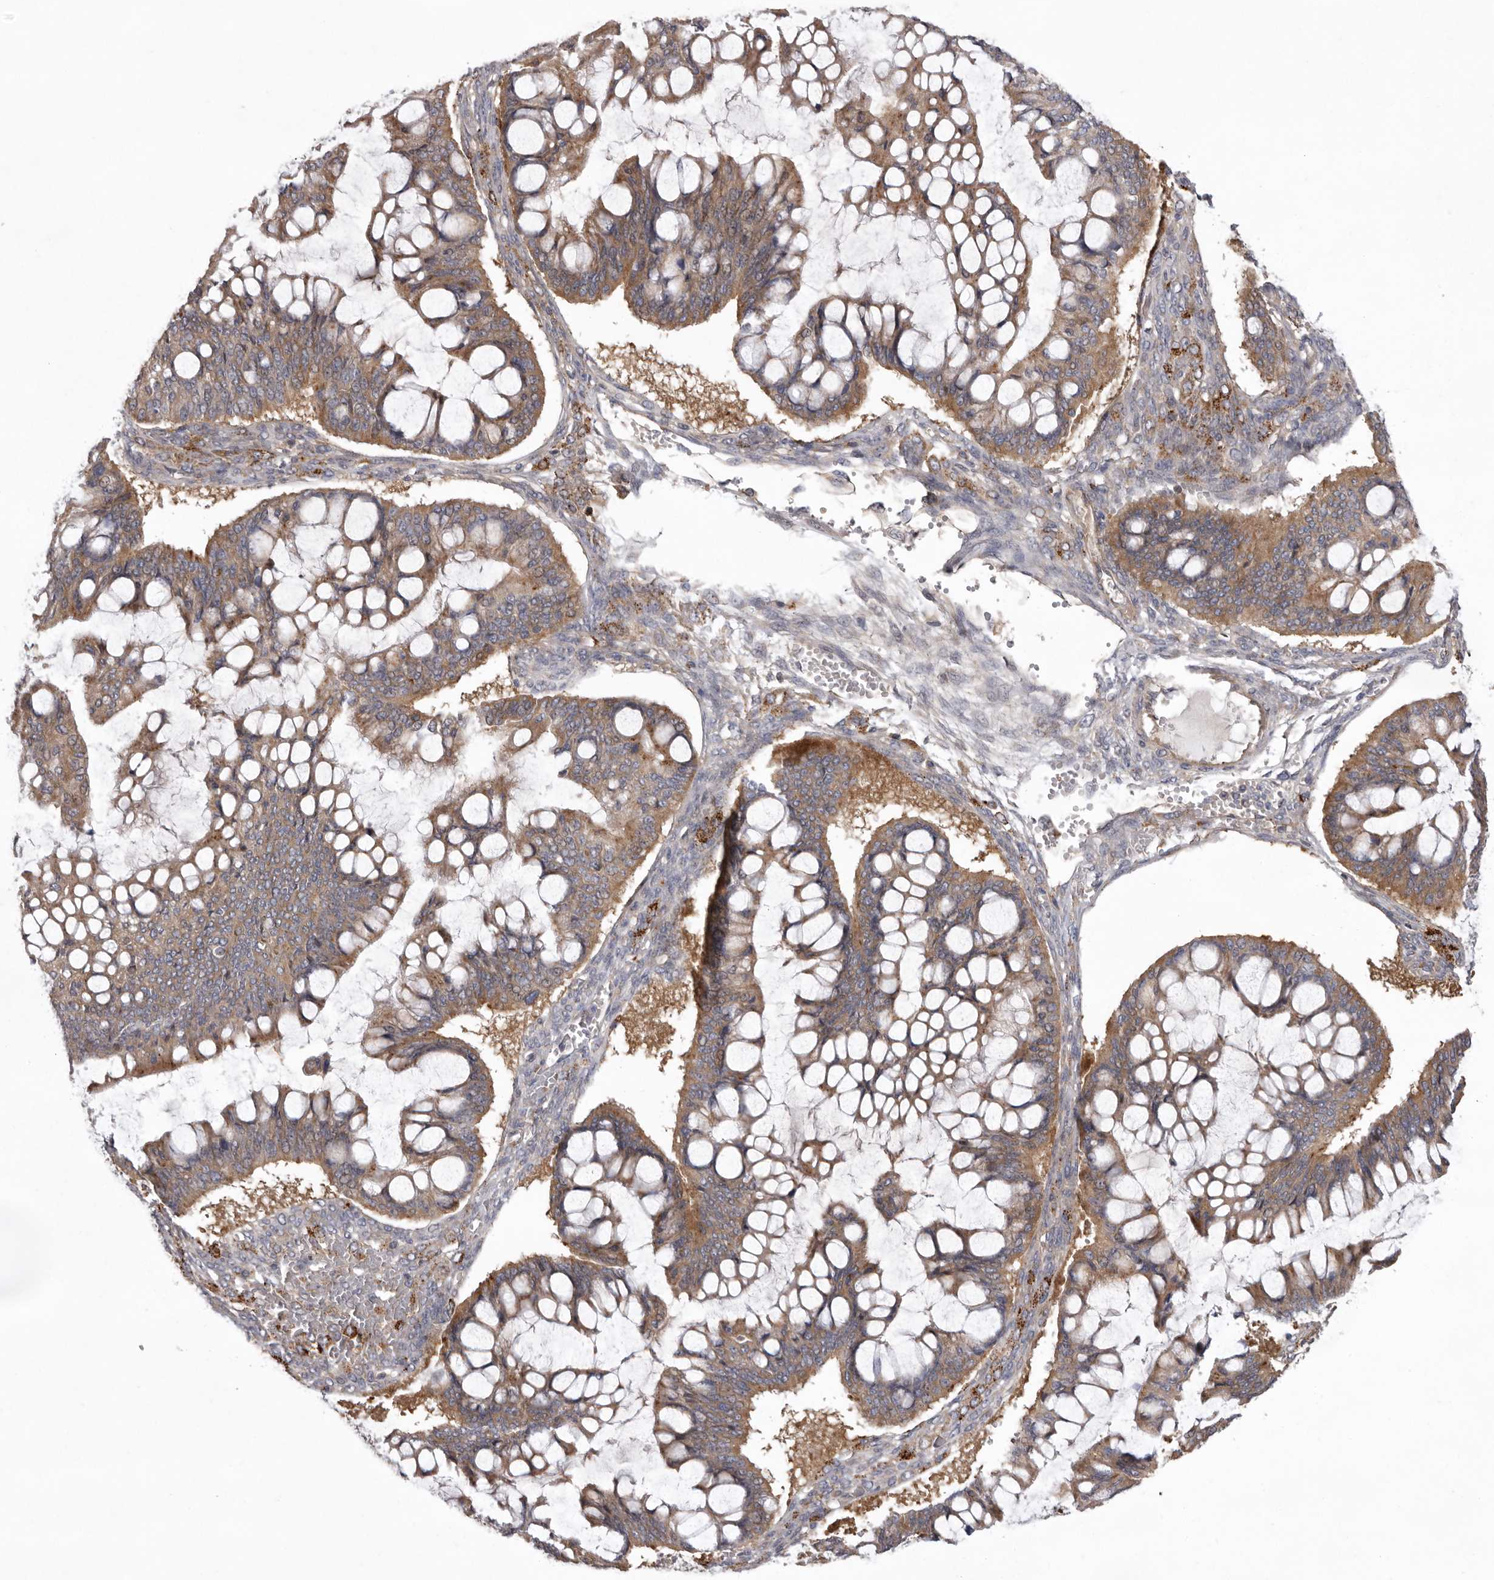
{"staining": {"intensity": "moderate", "quantity": ">75%", "location": "cytoplasmic/membranous"}, "tissue": "ovarian cancer", "cell_type": "Tumor cells", "image_type": "cancer", "snomed": [{"axis": "morphology", "description": "Cystadenocarcinoma, mucinous, NOS"}, {"axis": "topography", "description": "Ovary"}], "caption": "High-power microscopy captured an immunohistochemistry image of ovarian cancer (mucinous cystadenocarcinoma), revealing moderate cytoplasmic/membranous positivity in about >75% of tumor cells.", "gene": "WDR47", "patient": {"sex": "female", "age": 73}}